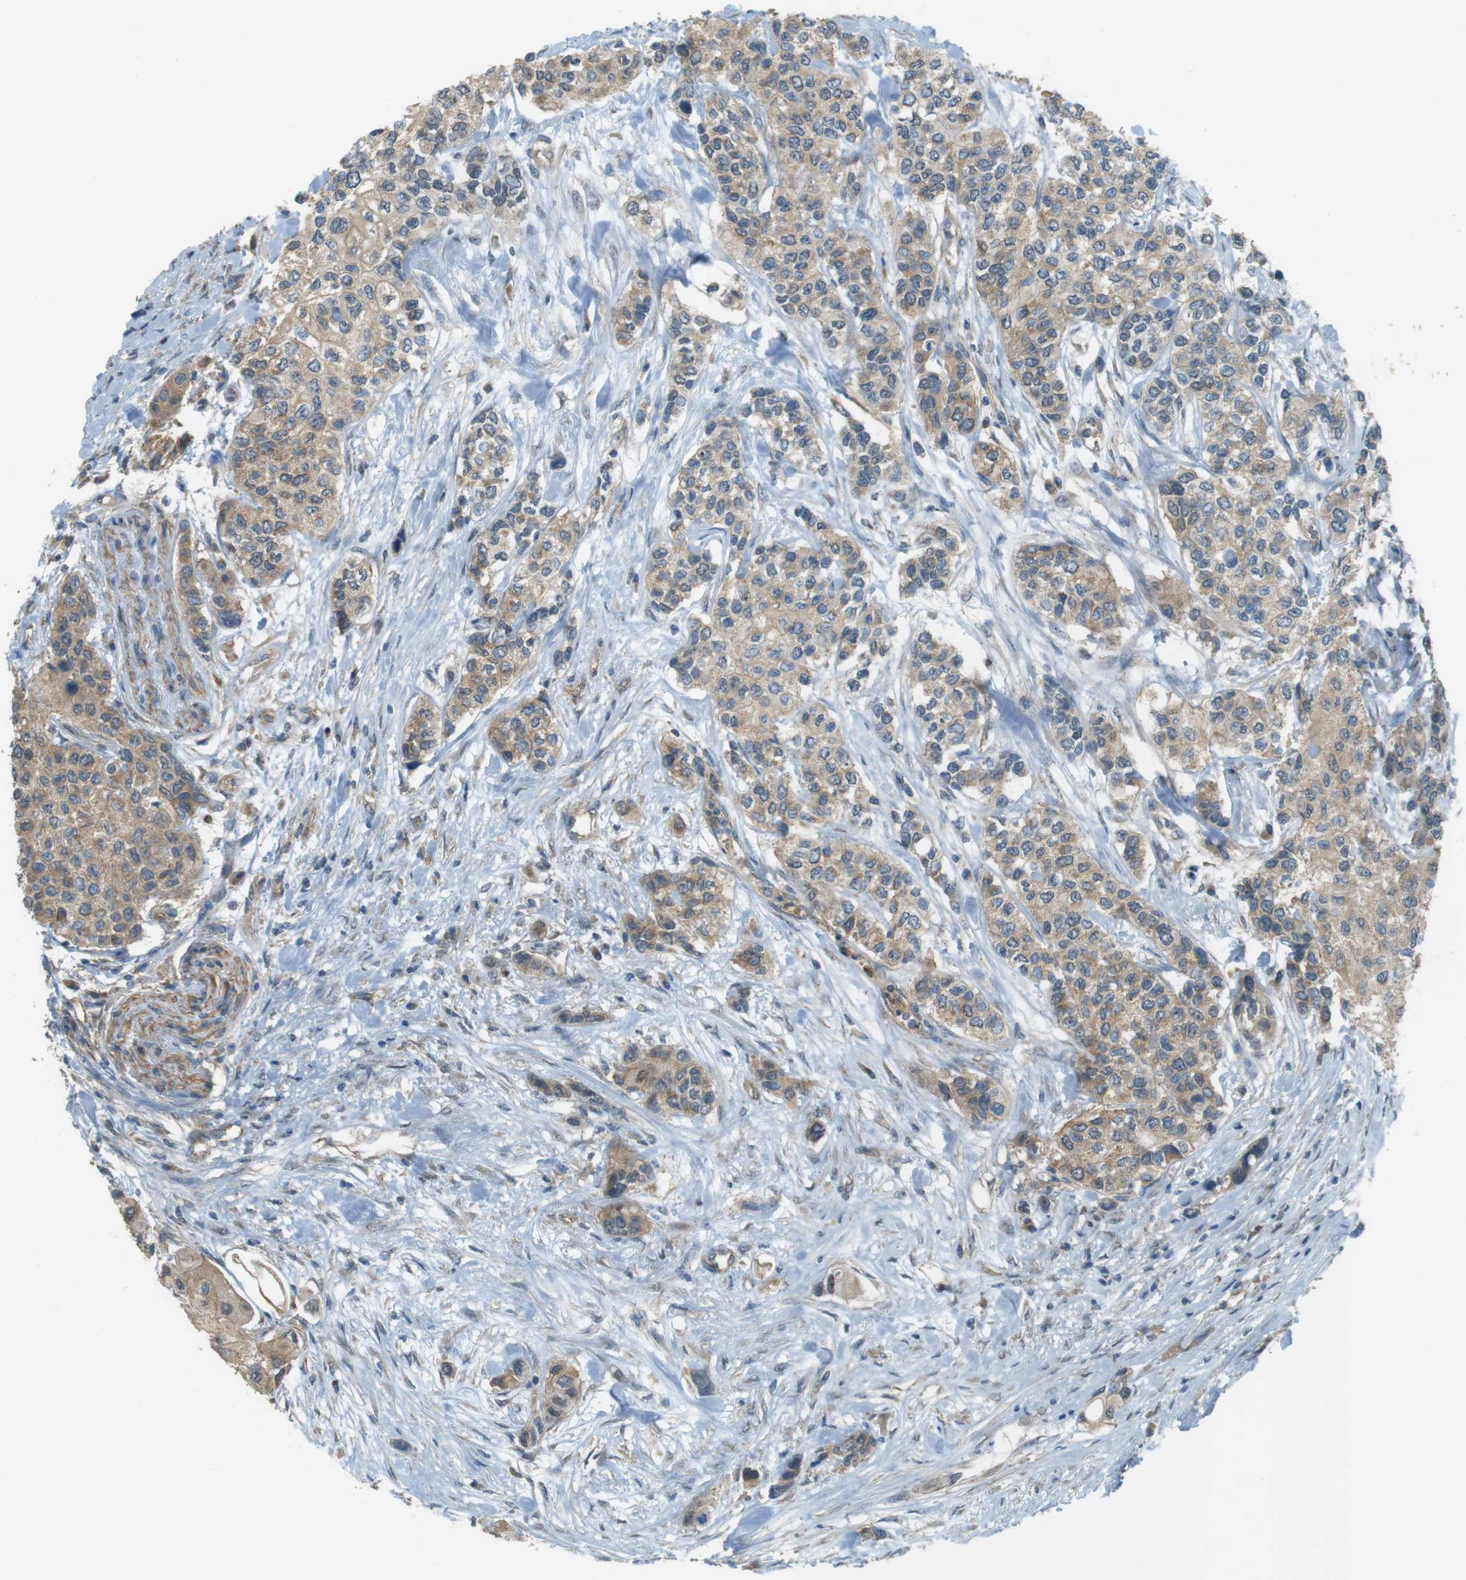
{"staining": {"intensity": "weak", "quantity": ">75%", "location": "cytoplasmic/membranous"}, "tissue": "urothelial cancer", "cell_type": "Tumor cells", "image_type": "cancer", "snomed": [{"axis": "morphology", "description": "Urothelial carcinoma, High grade"}, {"axis": "topography", "description": "Urinary bladder"}], "caption": "Brown immunohistochemical staining in human urothelial cancer exhibits weak cytoplasmic/membranous staining in about >75% of tumor cells.", "gene": "ZDHHC20", "patient": {"sex": "female", "age": 56}}